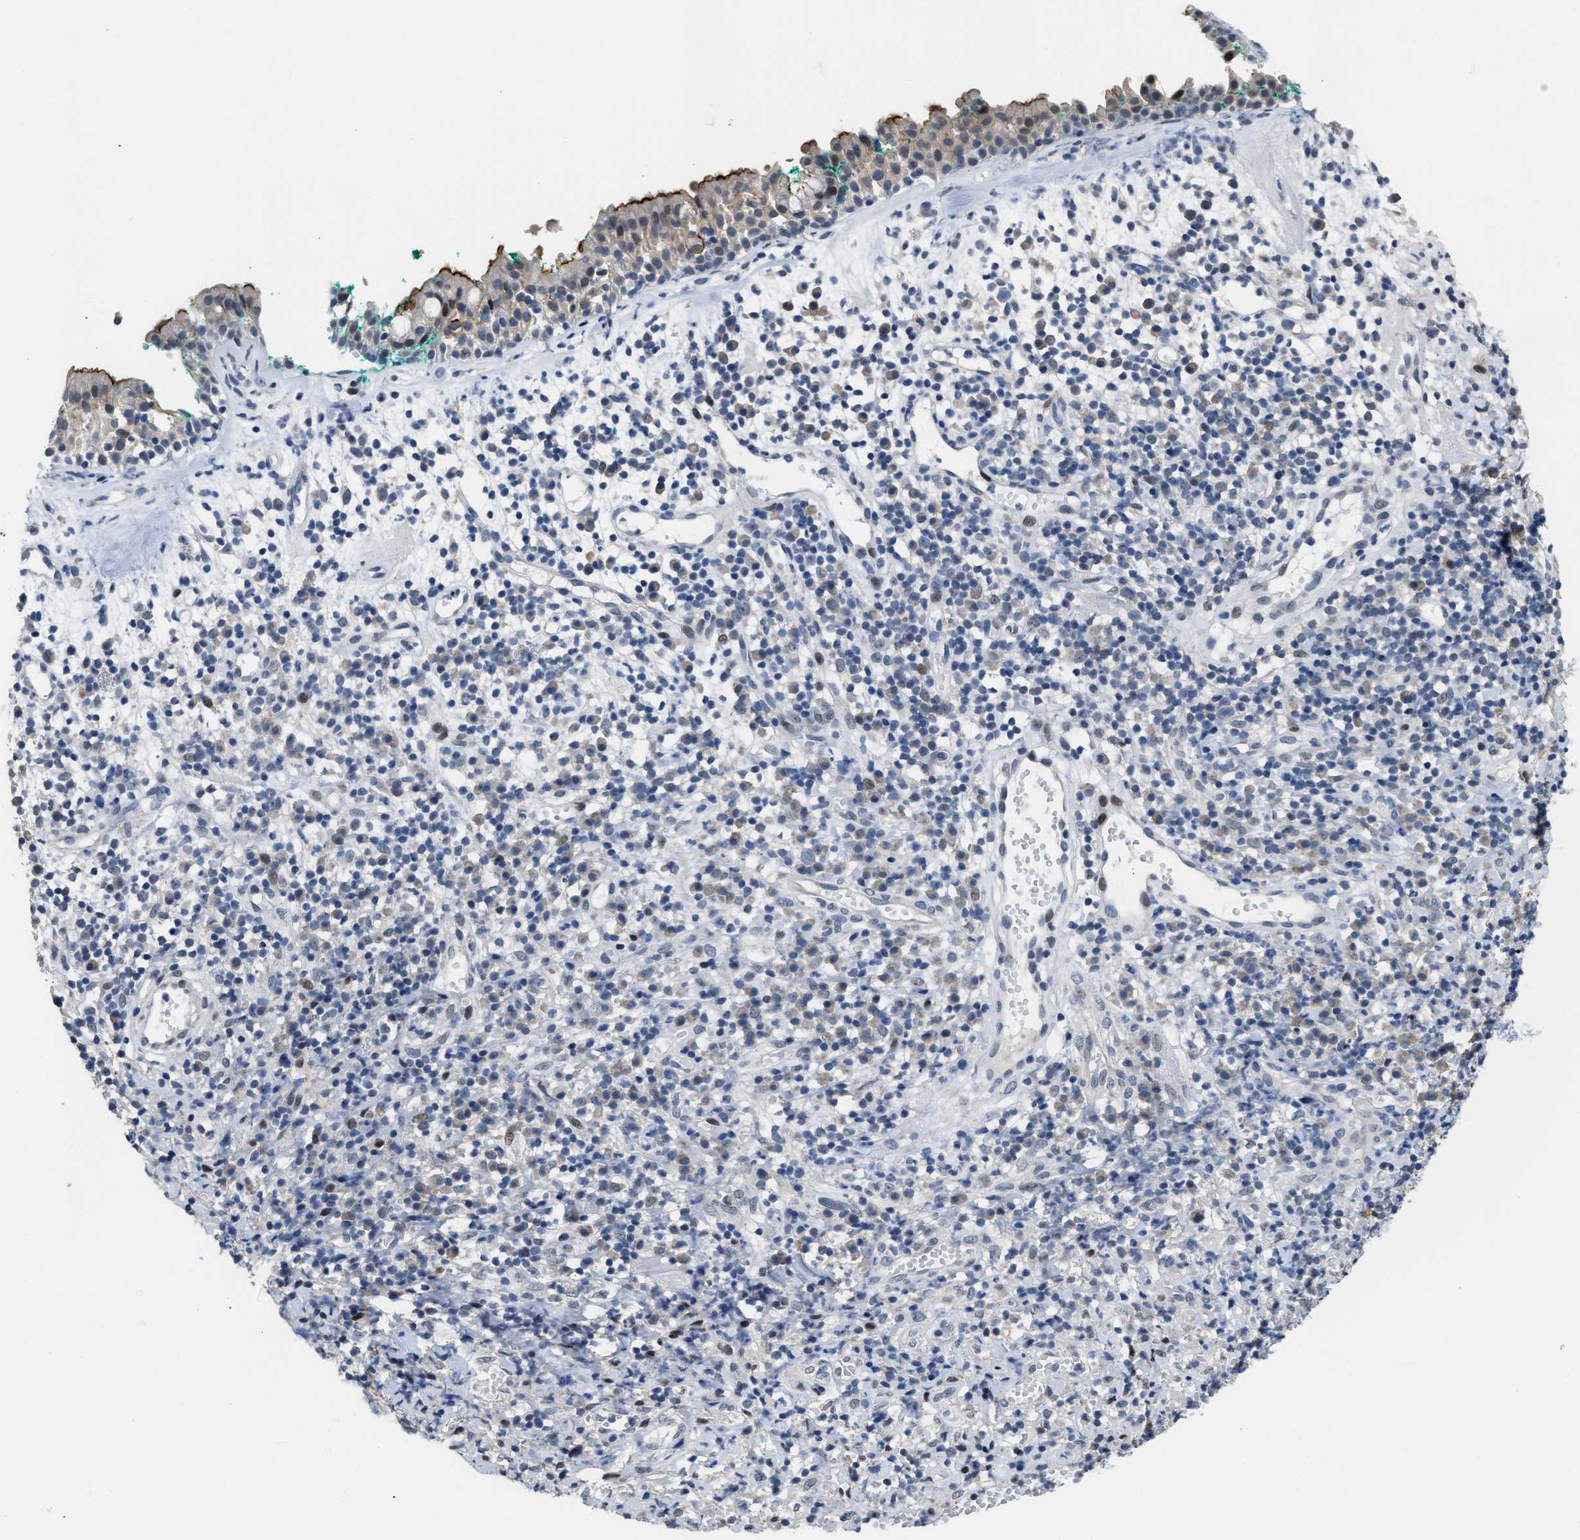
{"staining": {"intensity": "strong", "quantity": "25%-75%", "location": "cytoplasmic/membranous,nuclear"}, "tissue": "nasopharynx", "cell_type": "Respiratory epithelial cells", "image_type": "normal", "snomed": [{"axis": "morphology", "description": "Normal tissue, NOS"}, {"axis": "morphology", "description": "Basal cell carcinoma"}, {"axis": "topography", "description": "Cartilage tissue"}, {"axis": "topography", "description": "Nasopharynx"}, {"axis": "topography", "description": "Oral tissue"}], "caption": "Strong cytoplasmic/membranous,nuclear expression for a protein is present in about 25%-75% of respiratory epithelial cells of unremarkable nasopharynx using IHC.", "gene": "SETDB1", "patient": {"sex": "female", "age": 77}}